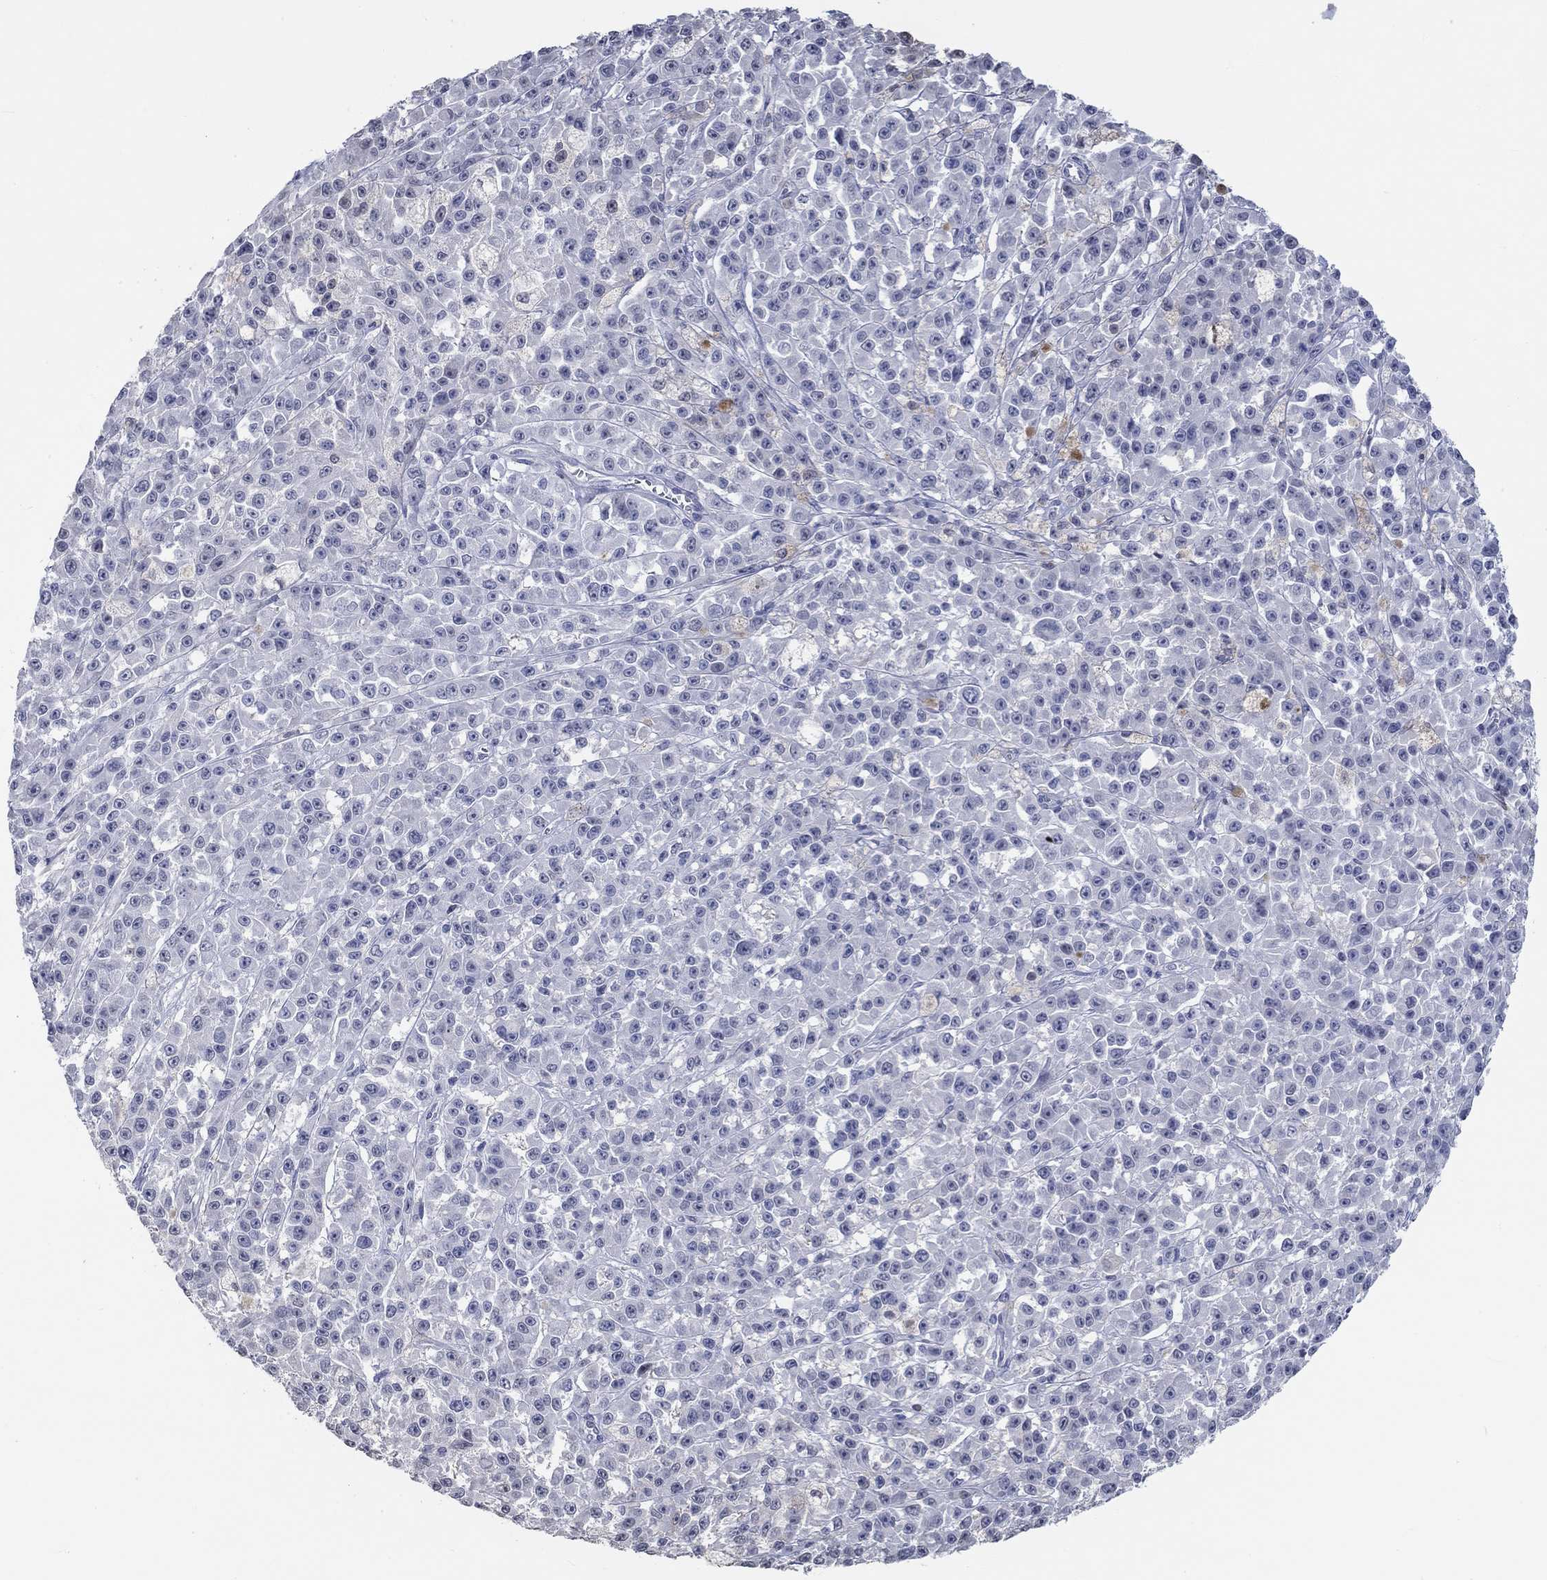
{"staining": {"intensity": "negative", "quantity": "none", "location": "none"}, "tissue": "melanoma", "cell_type": "Tumor cells", "image_type": "cancer", "snomed": [{"axis": "morphology", "description": "Malignant melanoma, NOS"}, {"axis": "topography", "description": "Skin"}], "caption": "An immunohistochemistry photomicrograph of malignant melanoma is shown. There is no staining in tumor cells of malignant melanoma. (DAB immunohistochemistry (IHC), high magnification).", "gene": "PNMA5", "patient": {"sex": "female", "age": 58}}